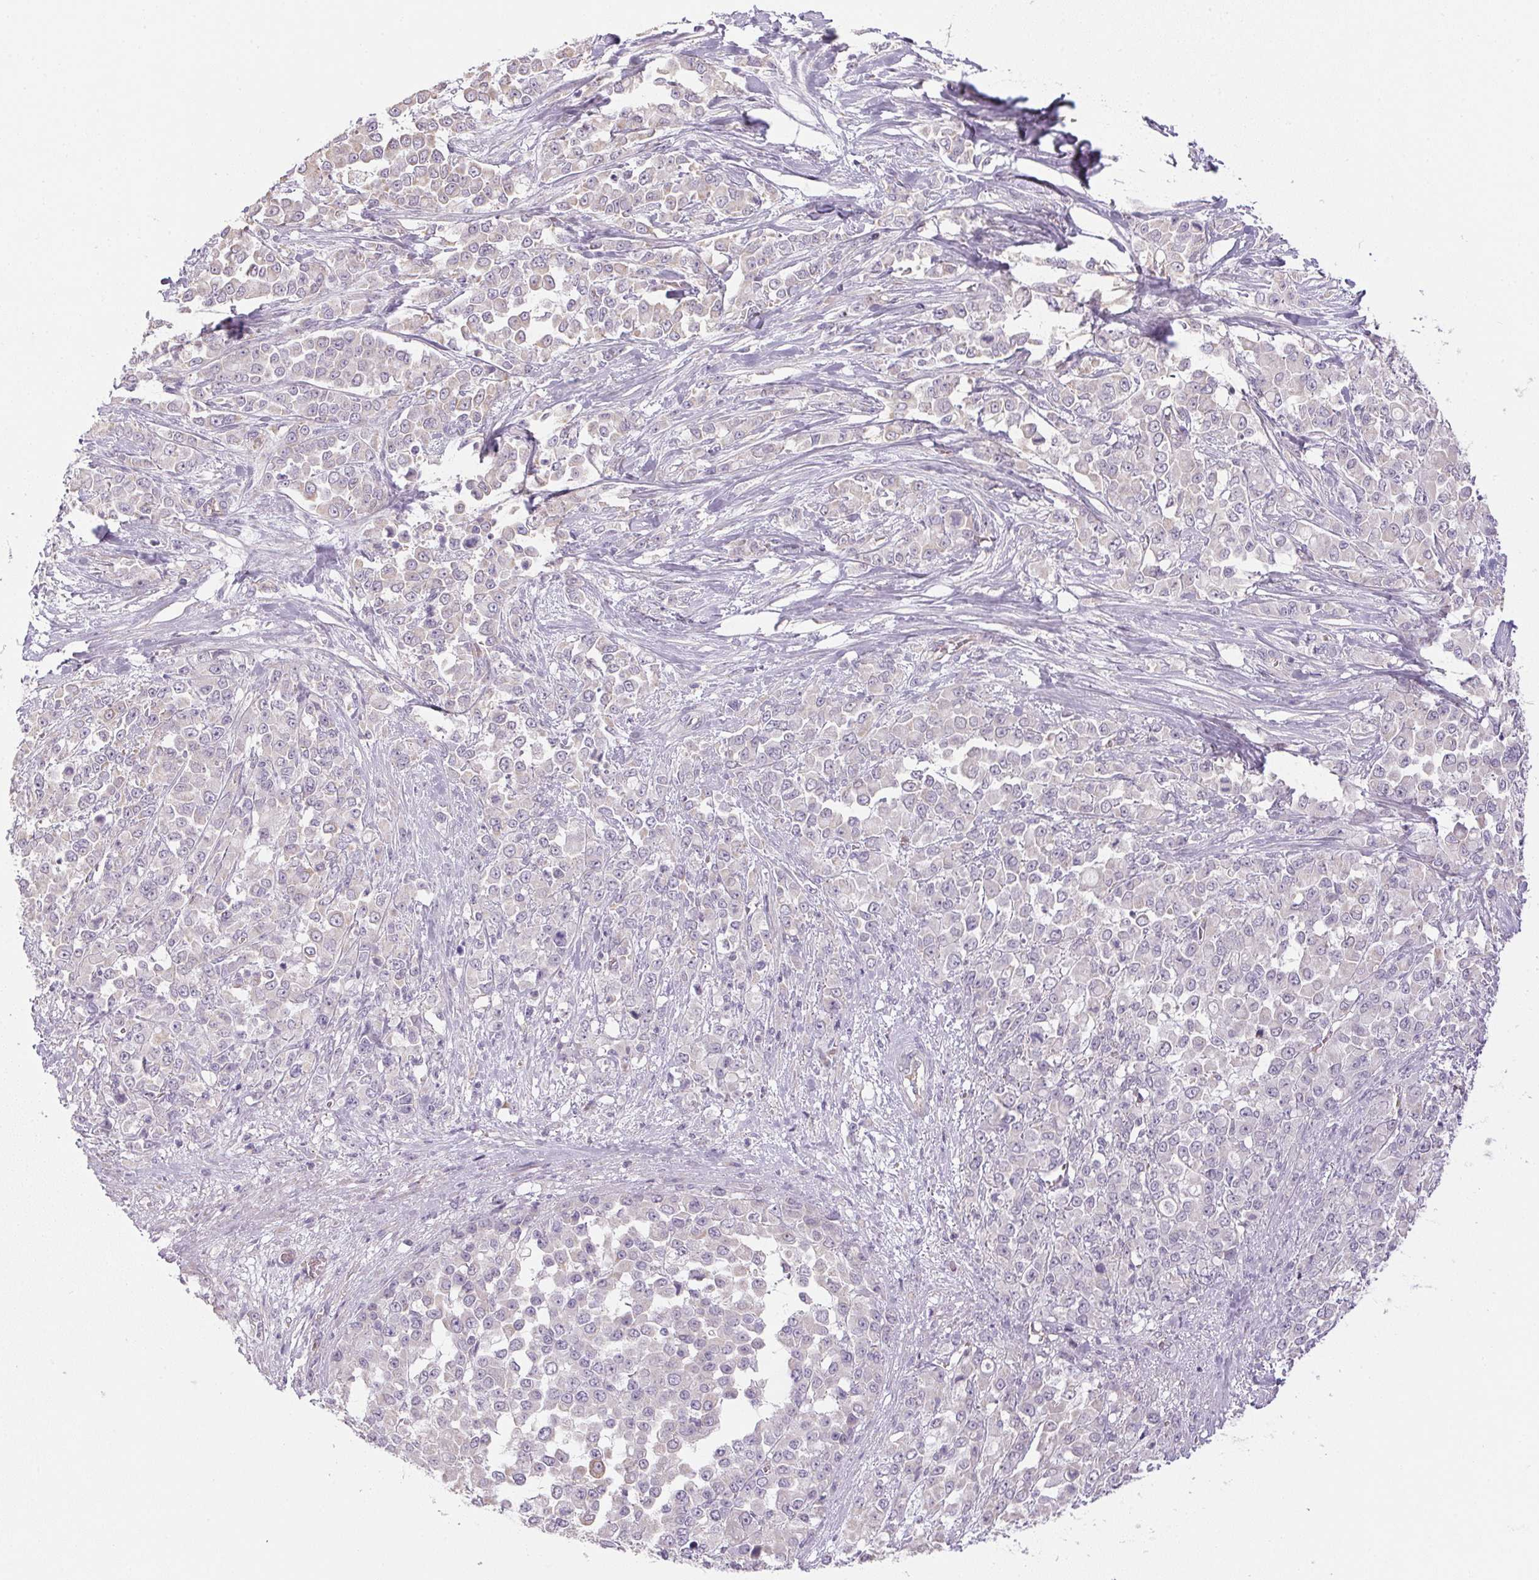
{"staining": {"intensity": "negative", "quantity": "none", "location": "none"}, "tissue": "stomach cancer", "cell_type": "Tumor cells", "image_type": "cancer", "snomed": [{"axis": "morphology", "description": "Adenocarcinoma, NOS"}, {"axis": "topography", "description": "Stomach"}], "caption": "The immunohistochemistry image has no significant positivity in tumor cells of adenocarcinoma (stomach) tissue. (DAB IHC visualized using brightfield microscopy, high magnification).", "gene": "SMYD1", "patient": {"sex": "female", "age": 76}}